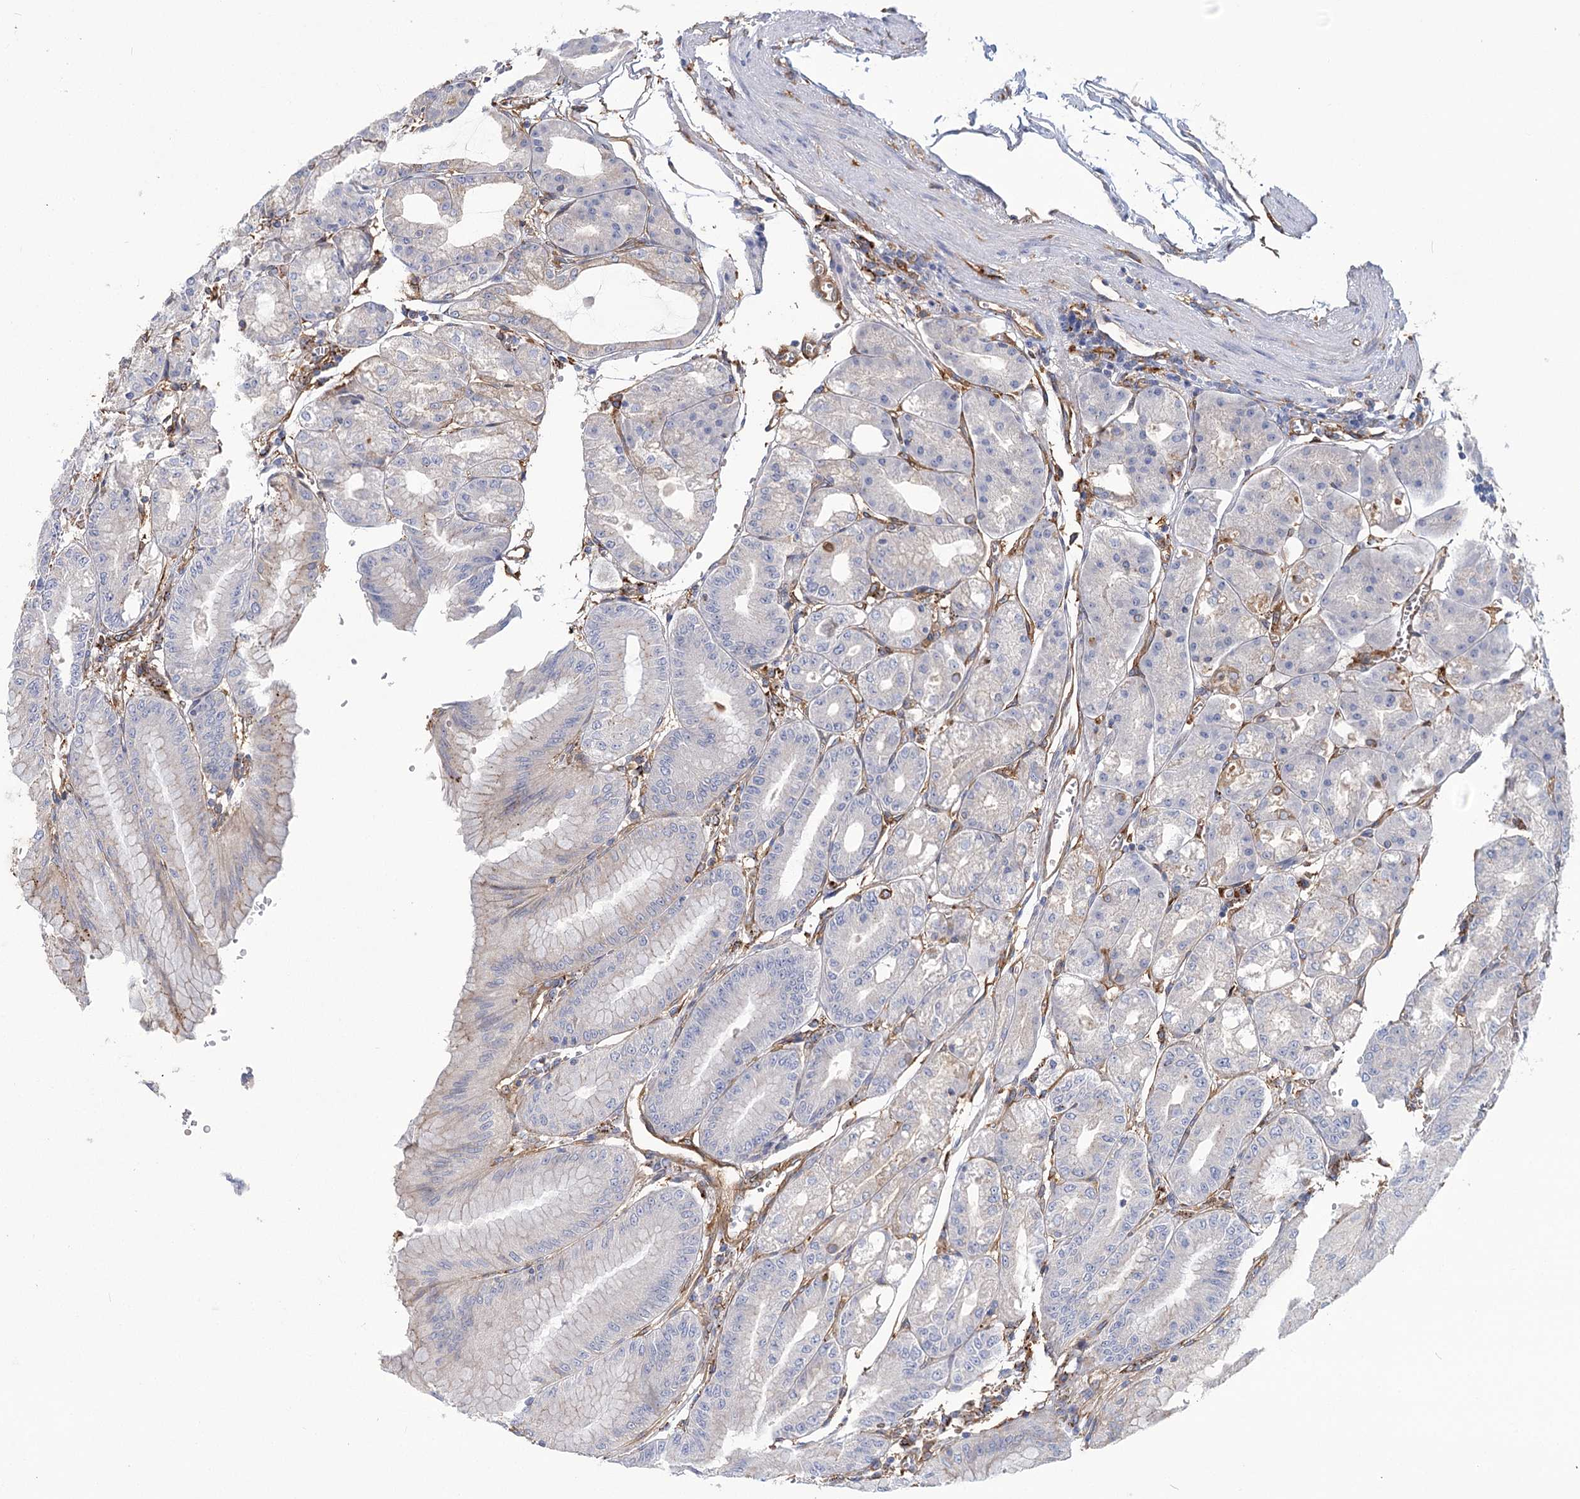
{"staining": {"intensity": "moderate", "quantity": "<25%", "location": "cytoplasmic/membranous"}, "tissue": "stomach", "cell_type": "Glandular cells", "image_type": "normal", "snomed": [{"axis": "morphology", "description": "Normal tissue, NOS"}, {"axis": "topography", "description": "Stomach, lower"}], "caption": "The immunohistochemical stain labels moderate cytoplasmic/membranous expression in glandular cells of normal stomach.", "gene": "GUSB", "patient": {"sex": "male", "age": 71}}